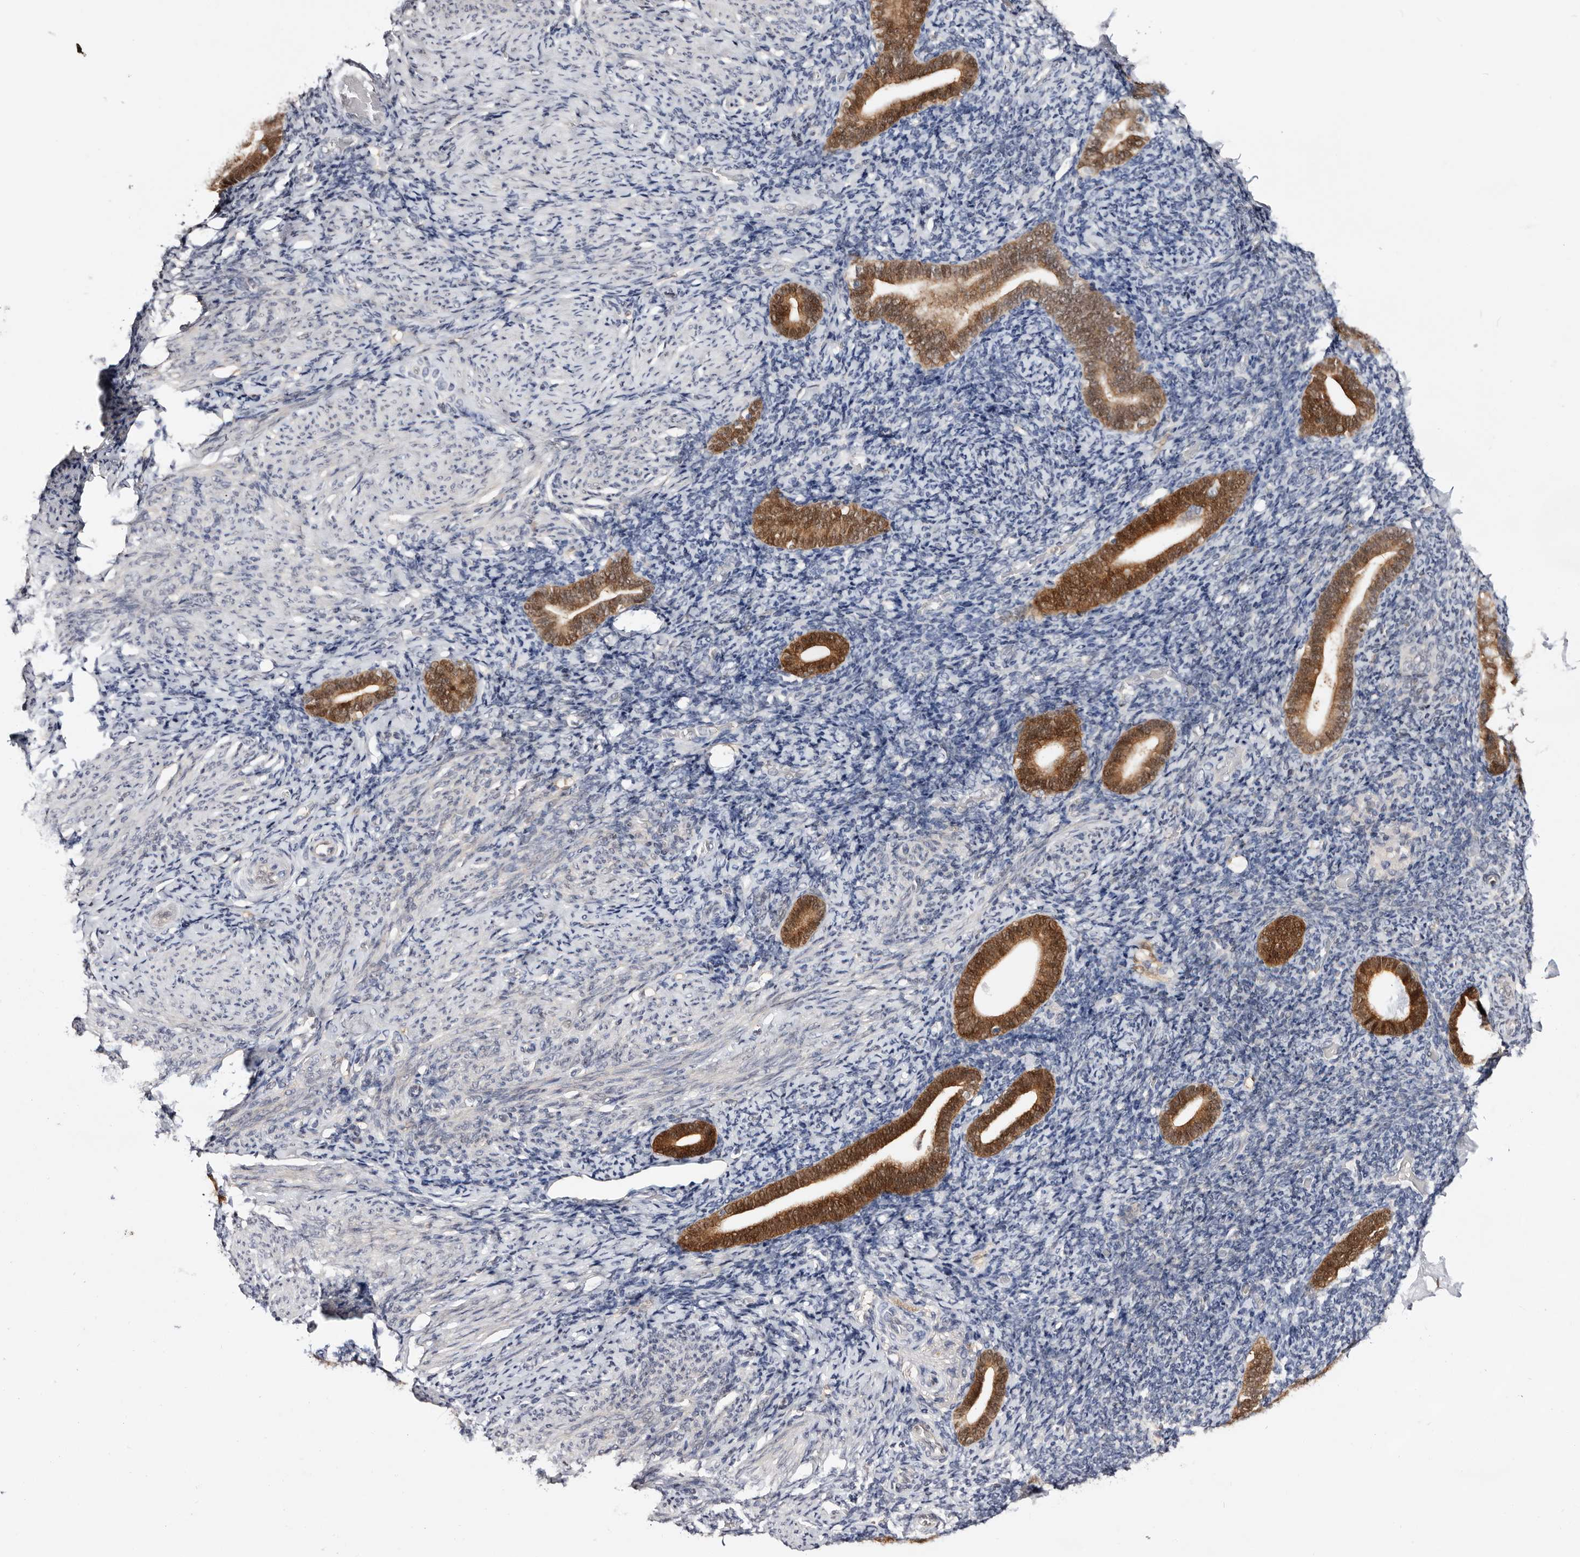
{"staining": {"intensity": "moderate", "quantity": "25%-75%", "location": "cytoplasmic/membranous"}, "tissue": "endometrium", "cell_type": "Cells in endometrial stroma", "image_type": "normal", "snomed": [{"axis": "morphology", "description": "Normal tissue, NOS"}, {"axis": "topography", "description": "Endometrium"}], "caption": "Endometrium stained with DAB IHC demonstrates medium levels of moderate cytoplasmic/membranous positivity in approximately 25%-75% of cells in endometrial stroma.", "gene": "TP53I3", "patient": {"sex": "female", "age": 51}}